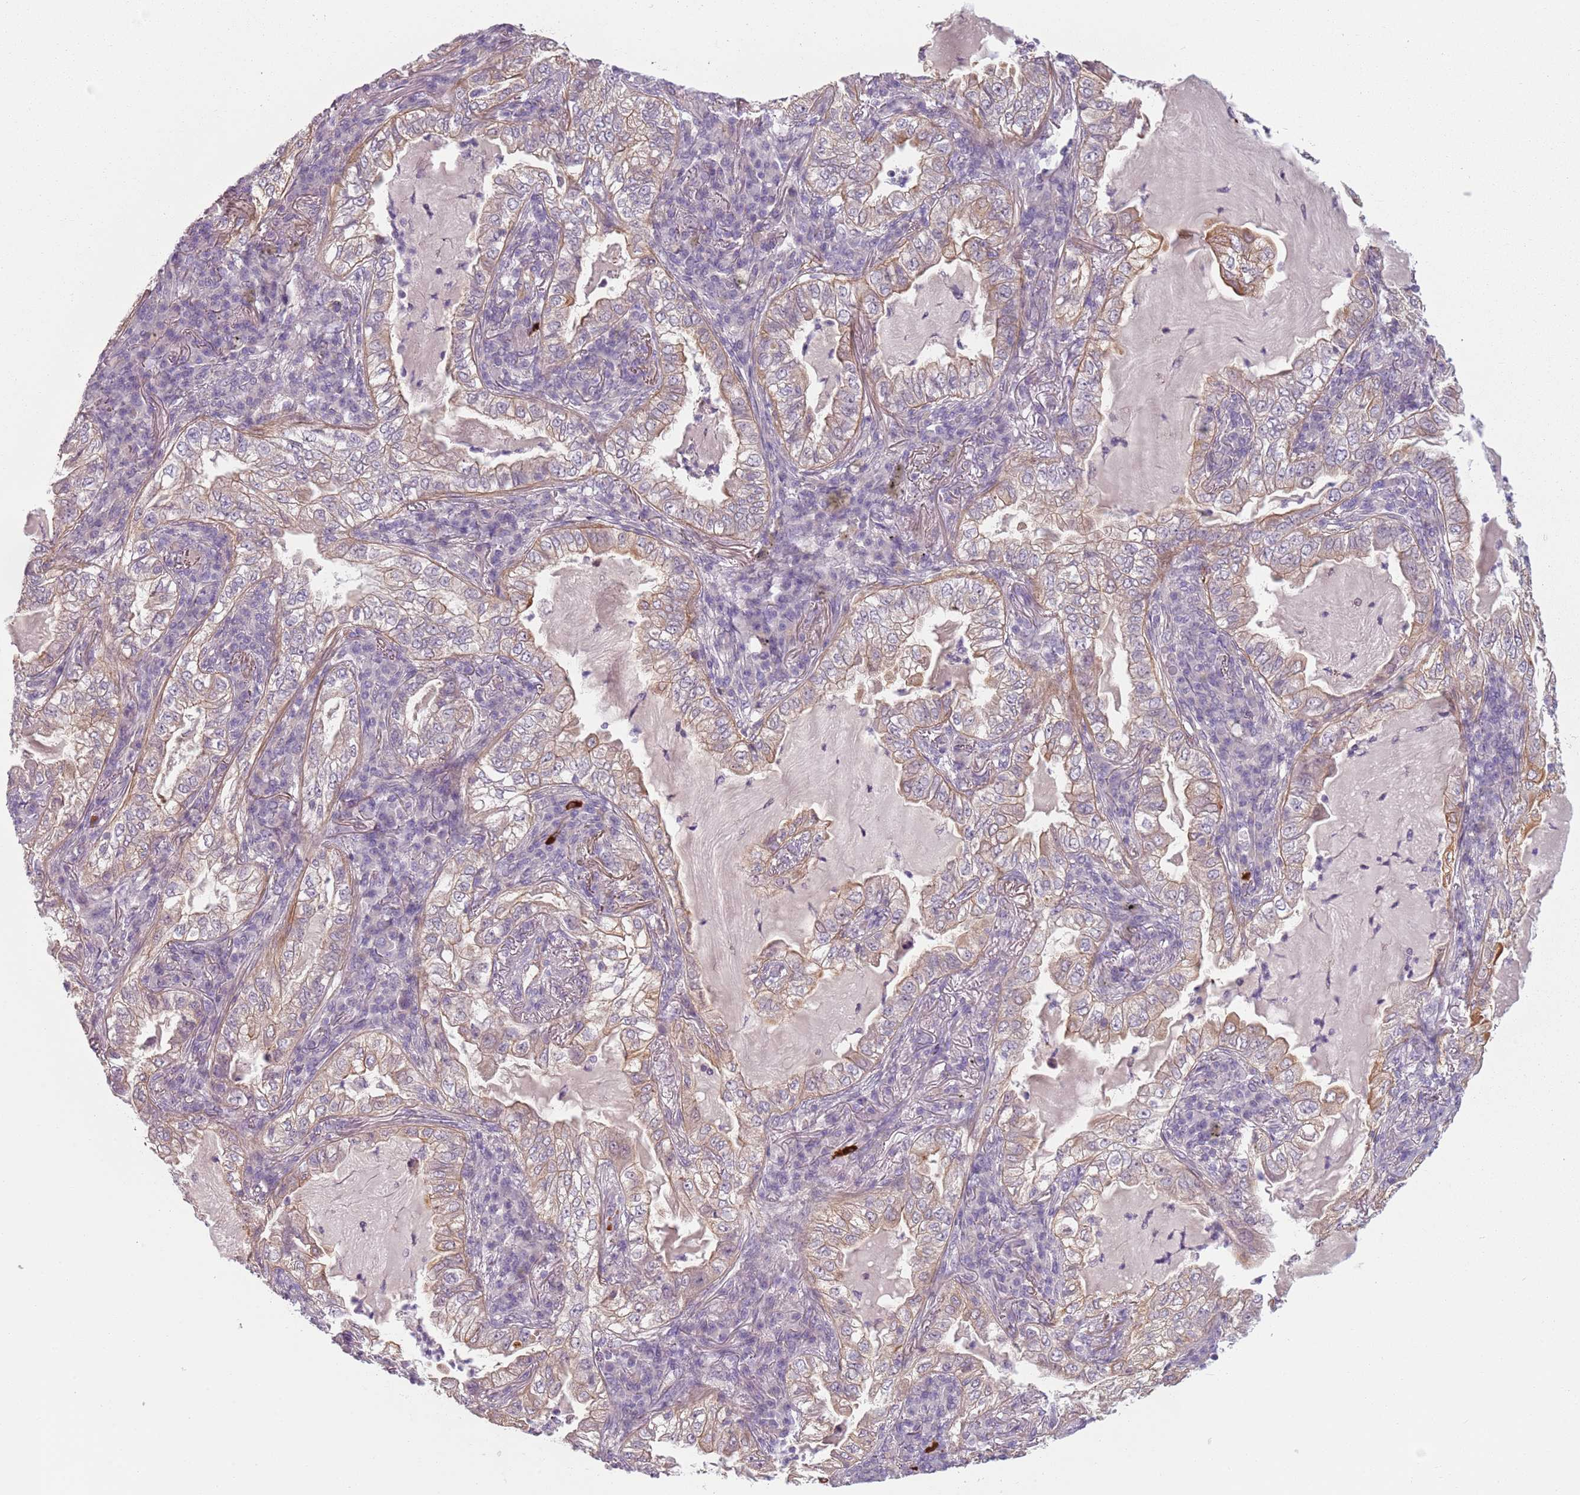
{"staining": {"intensity": "weak", "quantity": "25%-75%", "location": "cytoplasmic/membranous"}, "tissue": "lung cancer", "cell_type": "Tumor cells", "image_type": "cancer", "snomed": [{"axis": "morphology", "description": "Adenocarcinoma, NOS"}, {"axis": "topography", "description": "Lung"}], "caption": "Immunohistochemistry (IHC) (DAB (3,3'-diaminobenzidine)) staining of human lung adenocarcinoma displays weak cytoplasmic/membranous protein positivity in about 25%-75% of tumor cells. The staining is performed using DAB (3,3'-diaminobenzidine) brown chromogen to label protein expression. The nuclei are counter-stained blue using hematoxylin.", "gene": "TLCD2", "patient": {"sex": "female", "age": 73}}